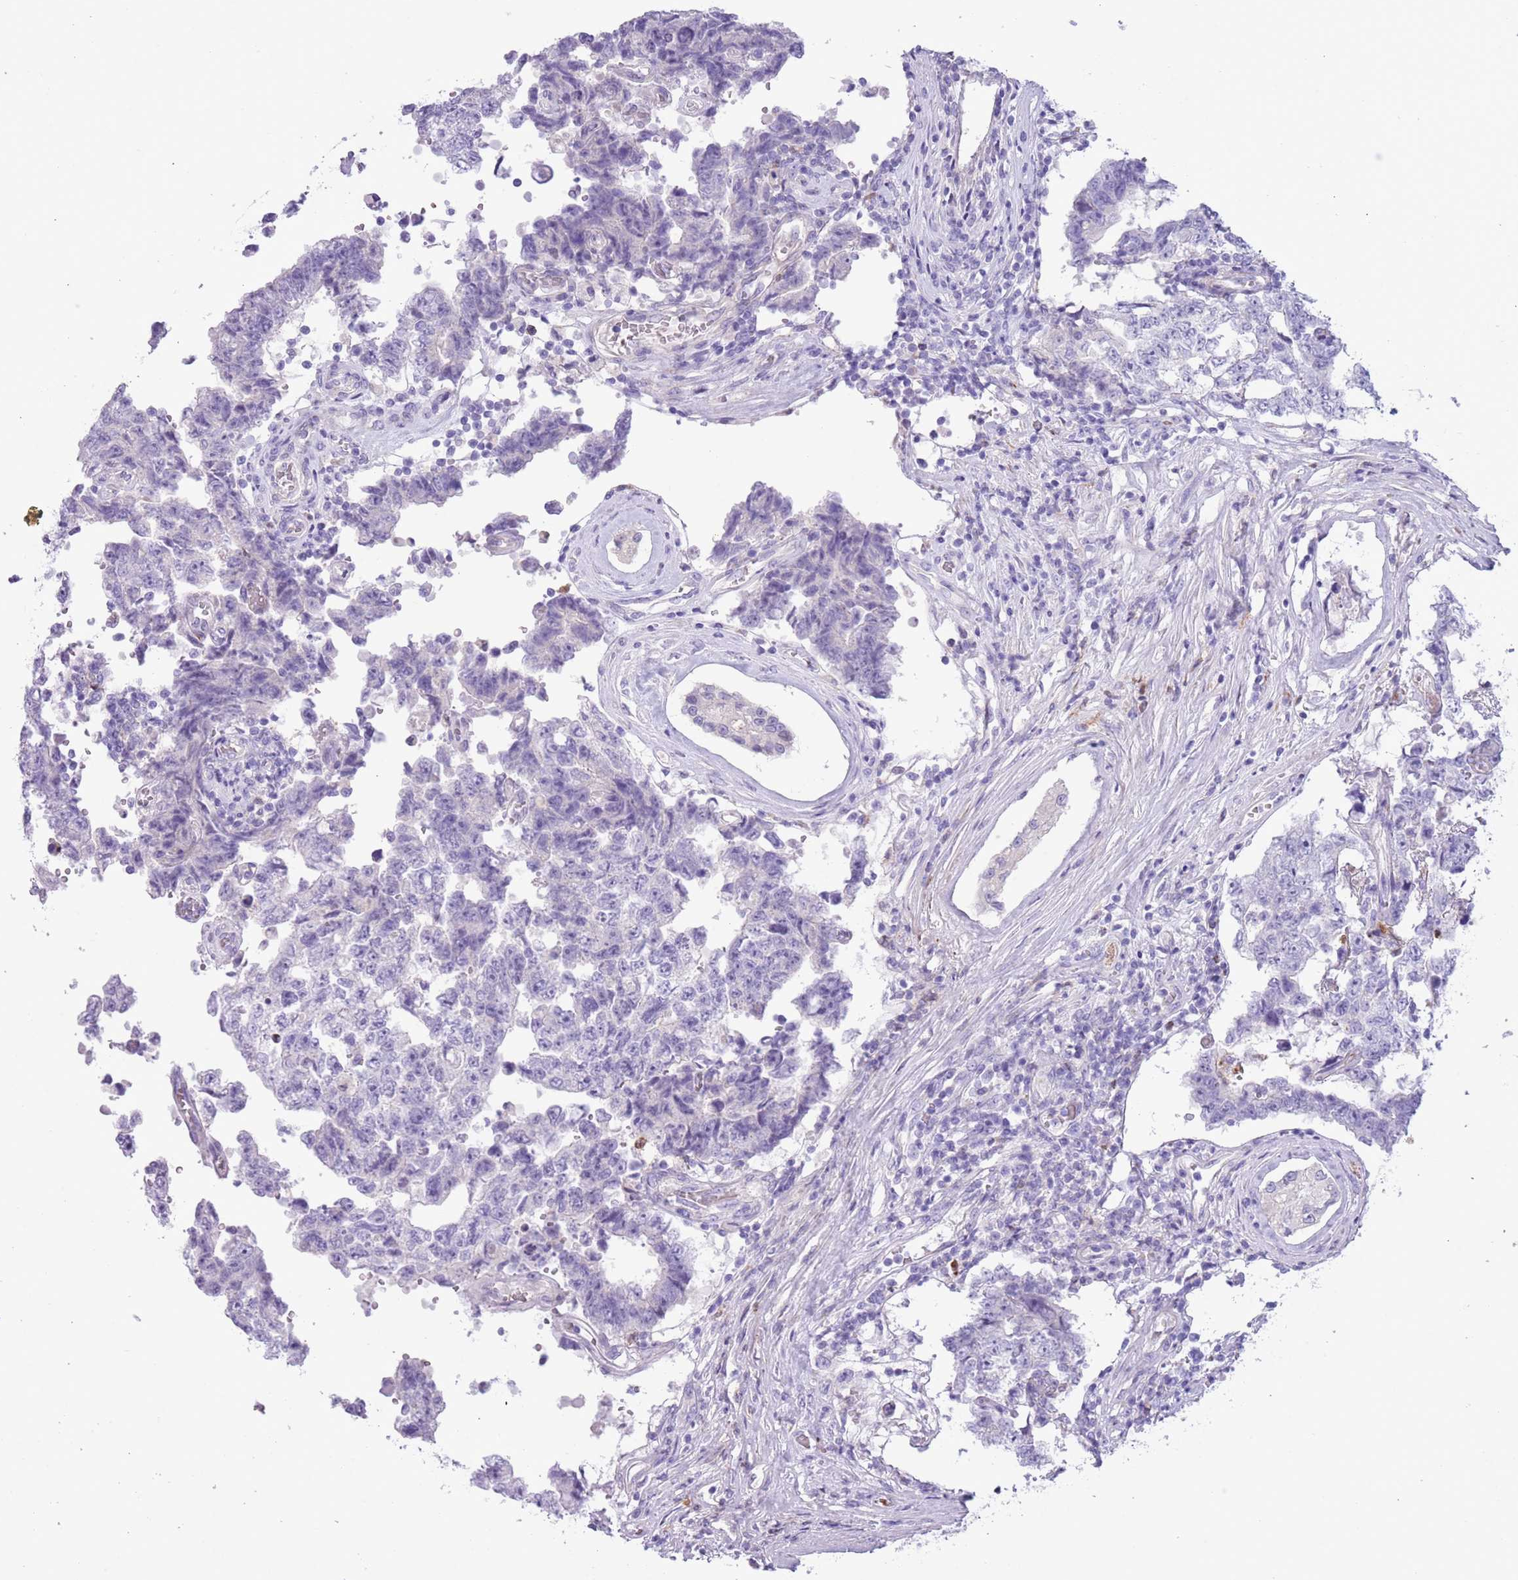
{"staining": {"intensity": "negative", "quantity": "none", "location": "none"}, "tissue": "testis cancer", "cell_type": "Tumor cells", "image_type": "cancer", "snomed": [{"axis": "morphology", "description": "Normal tissue, NOS"}, {"axis": "morphology", "description": "Carcinoma, Embryonal, NOS"}, {"axis": "topography", "description": "Testis"}, {"axis": "topography", "description": "Epididymis"}], "caption": "A histopathology image of human testis cancer (embryonal carcinoma) is negative for staining in tumor cells.", "gene": "OR6M1", "patient": {"sex": "male", "age": 25}}